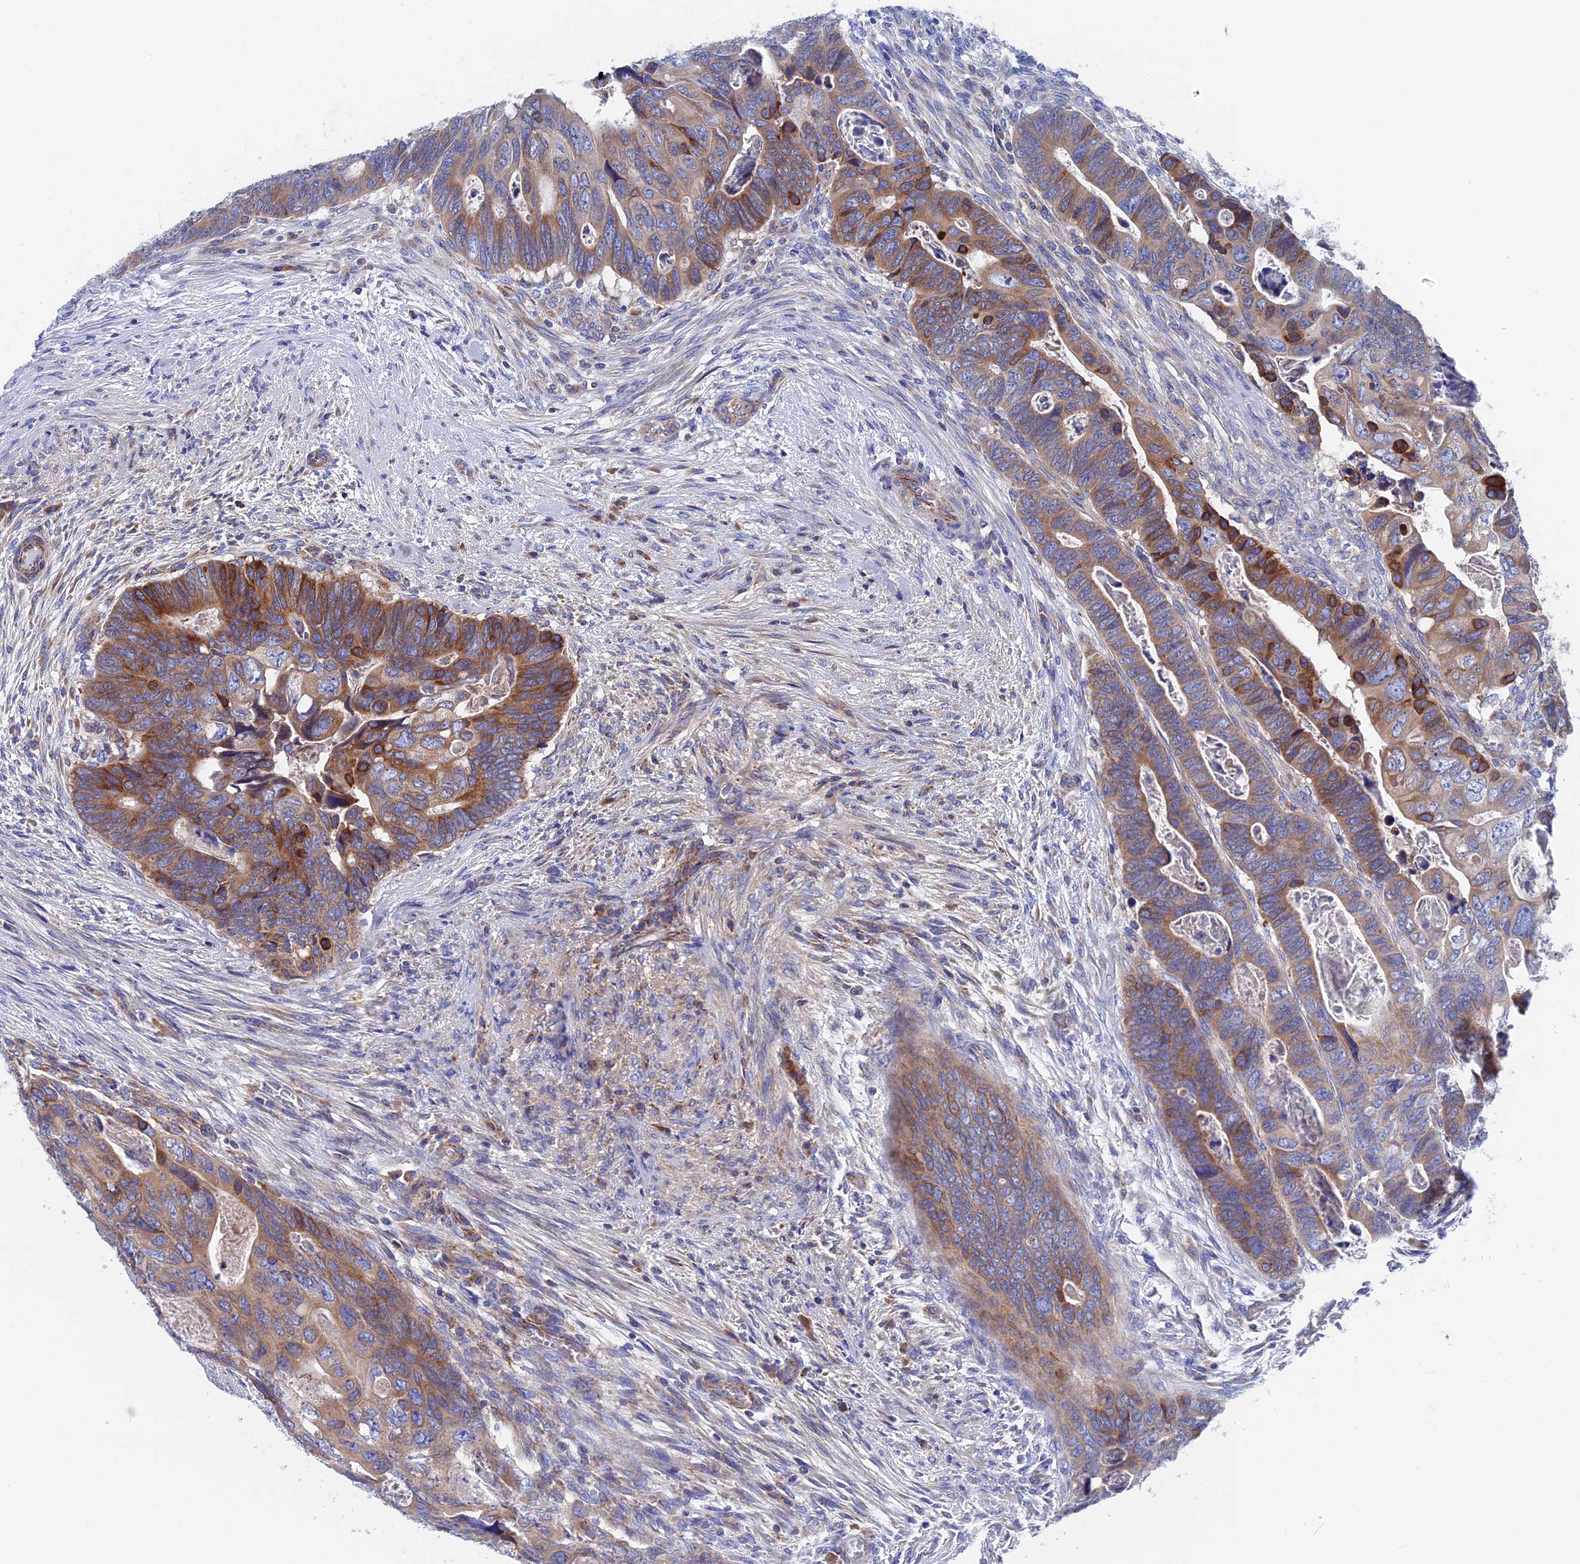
{"staining": {"intensity": "strong", "quantity": "<25%", "location": "cytoplasmic/membranous"}, "tissue": "colorectal cancer", "cell_type": "Tumor cells", "image_type": "cancer", "snomed": [{"axis": "morphology", "description": "Adenocarcinoma, NOS"}, {"axis": "topography", "description": "Rectum"}], "caption": "Colorectal adenocarcinoma stained for a protein (brown) exhibits strong cytoplasmic/membranous positive staining in approximately <25% of tumor cells.", "gene": "WDR83", "patient": {"sex": "female", "age": 78}}